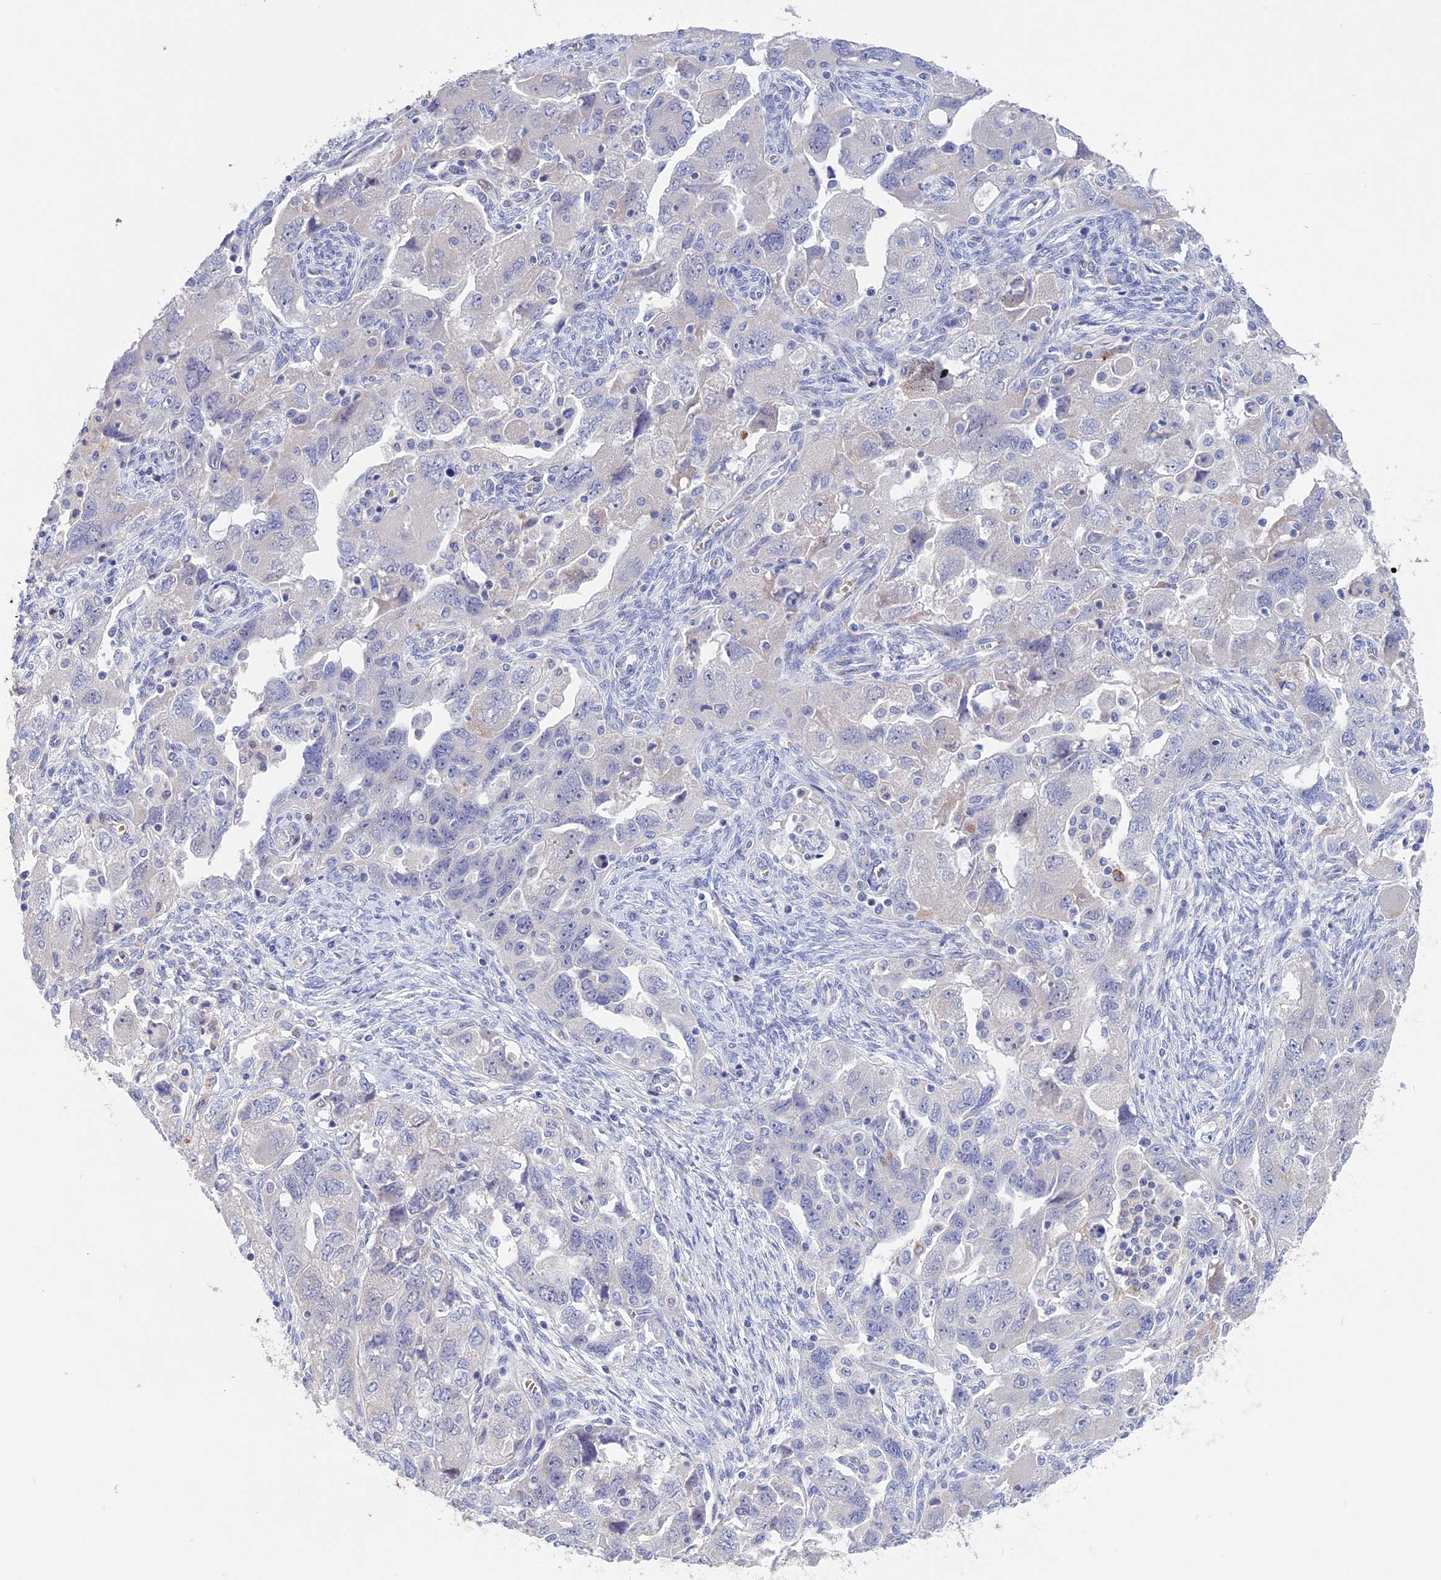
{"staining": {"intensity": "negative", "quantity": "none", "location": "none"}, "tissue": "ovarian cancer", "cell_type": "Tumor cells", "image_type": "cancer", "snomed": [{"axis": "morphology", "description": "Carcinoma, NOS"}, {"axis": "morphology", "description": "Cystadenocarcinoma, serous, NOS"}, {"axis": "topography", "description": "Ovary"}], "caption": "Immunohistochemical staining of serous cystadenocarcinoma (ovarian) reveals no significant expression in tumor cells.", "gene": "SLC2A6", "patient": {"sex": "female", "age": 69}}